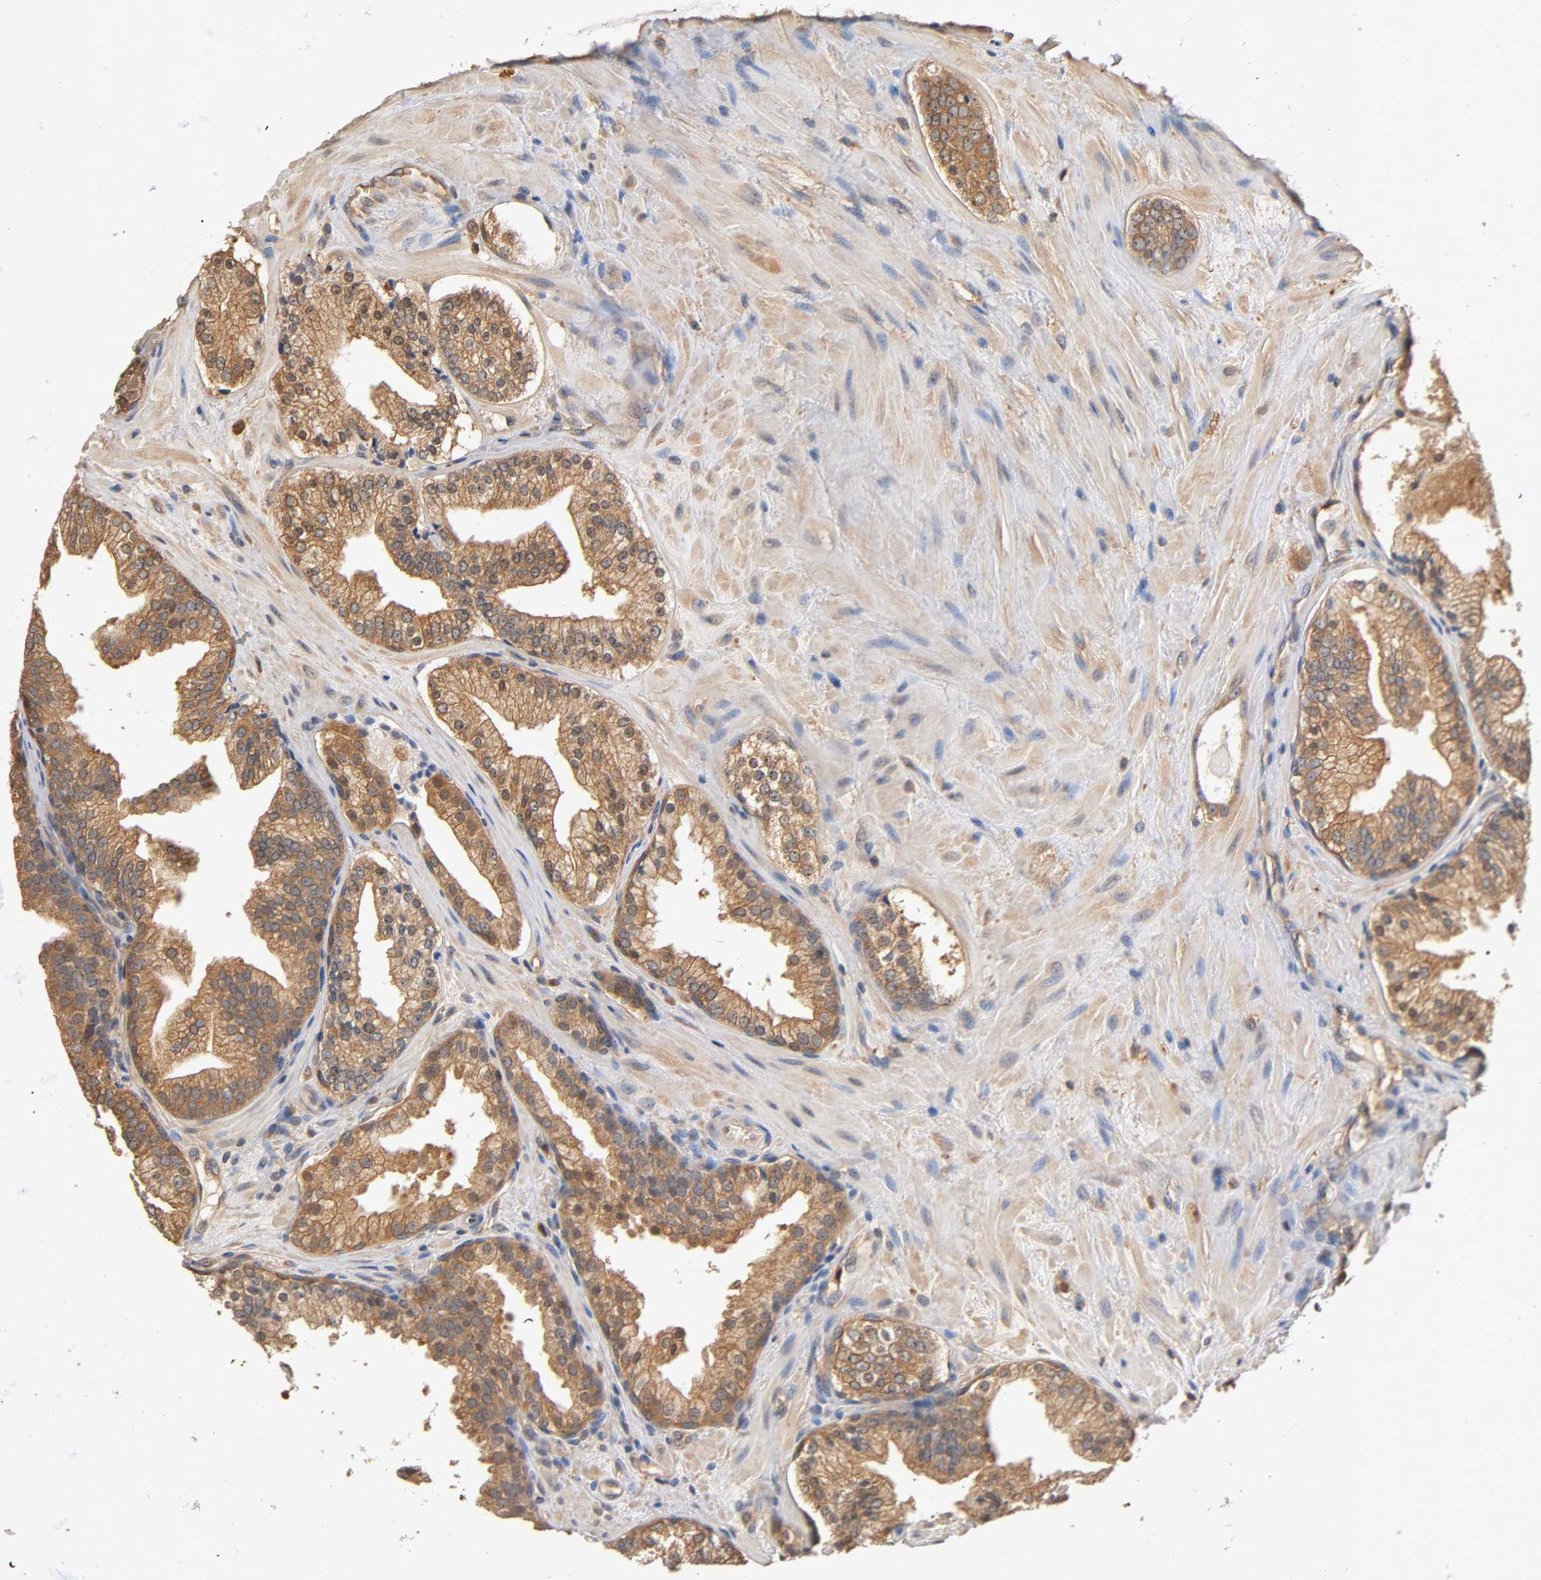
{"staining": {"intensity": "moderate", "quantity": ">75%", "location": "cytoplasmic/membranous"}, "tissue": "prostate cancer", "cell_type": "Tumor cells", "image_type": "cancer", "snomed": [{"axis": "morphology", "description": "Adenocarcinoma, High grade"}, {"axis": "topography", "description": "Prostate"}], "caption": "High-power microscopy captured an immunohistochemistry (IHC) photomicrograph of prostate adenocarcinoma (high-grade), revealing moderate cytoplasmic/membranous staining in about >75% of tumor cells.", "gene": "ALDOA", "patient": {"sex": "male", "age": 68}}